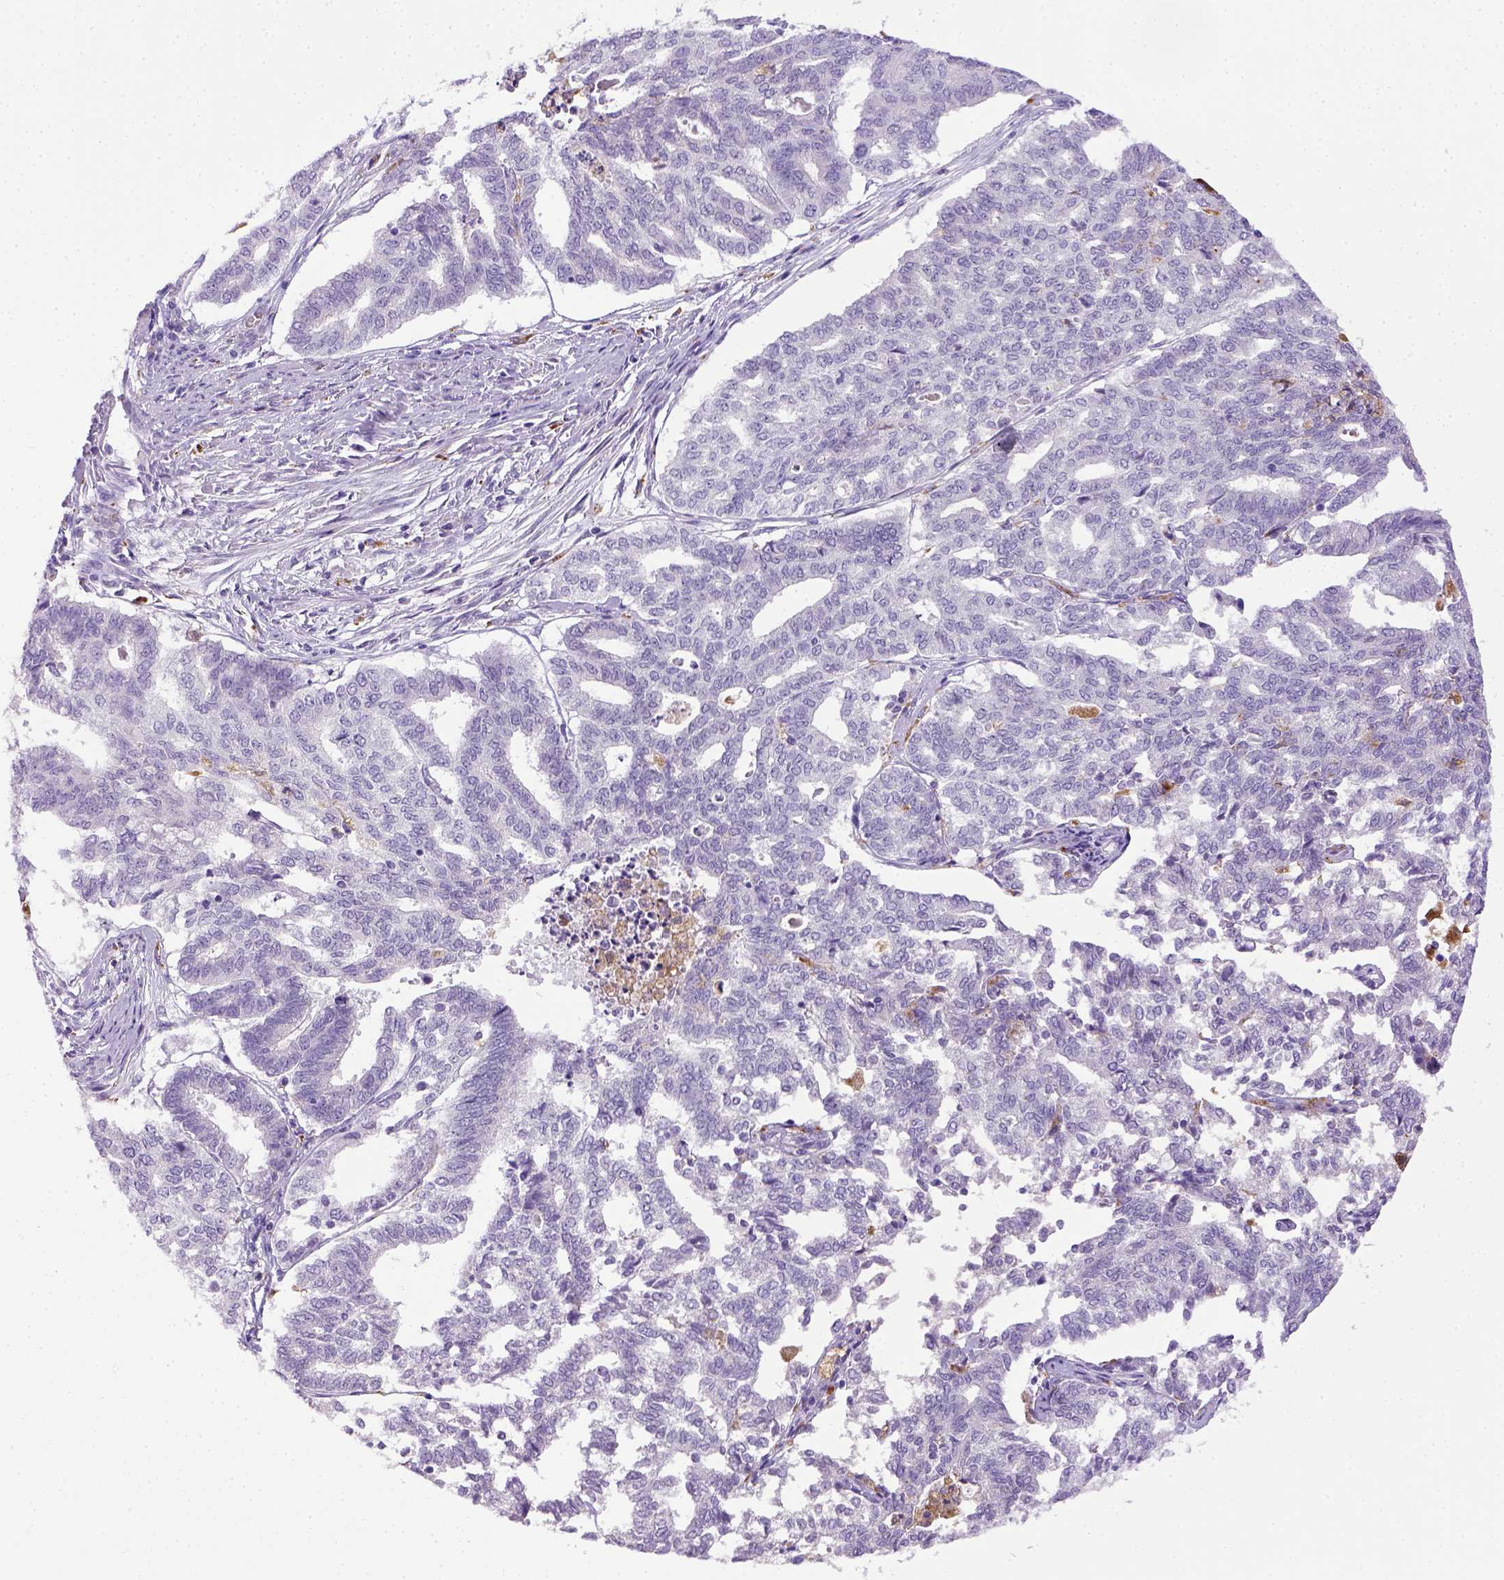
{"staining": {"intensity": "negative", "quantity": "none", "location": "none"}, "tissue": "endometrial cancer", "cell_type": "Tumor cells", "image_type": "cancer", "snomed": [{"axis": "morphology", "description": "Adenocarcinoma, NOS"}, {"axis": "topography", "description": "Endometrium"}], "caption": "Human endometrial cancer (adenocarcinoma) stained for a protein using immunohistochemistry (IHC) displays no positivity in tumor cells.", "gene": "CD68", "patient": {"sex": "female", "age": 79}}